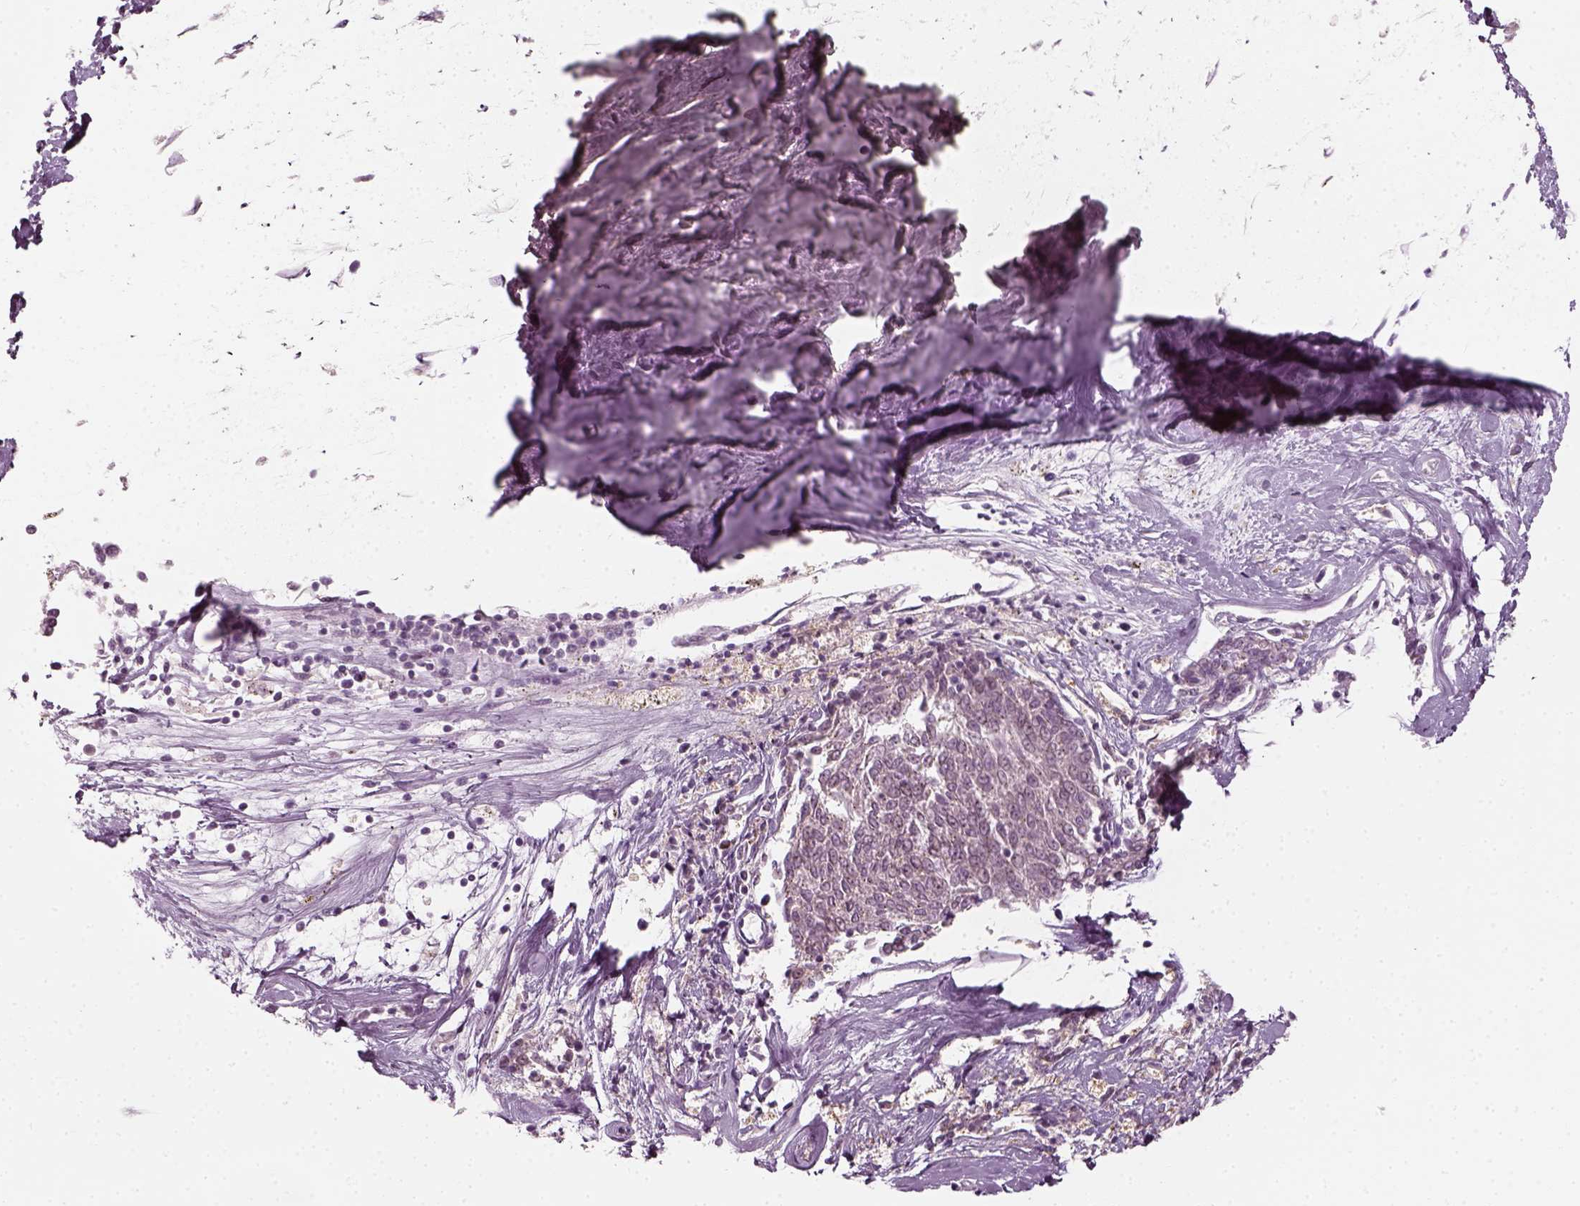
{"staining": {"intensity": "negative", "quantity": "none", "location": "none"}, "tissue": "melanoma", "cell_type": "Tumor cells", "image_type": "cancer", "snomed": [{"axis": "morphology", "description": "Malignant melanoma, NOS"}, {"axis": "topography", "description": "Skin"}], "caption": "High power microscopy micrograph of an IHC photomicrograph of melanoma, revealing no significant expression in tumor cells.", "gene": "MLIP", "patient": {"sex": "female", "age": 72}}